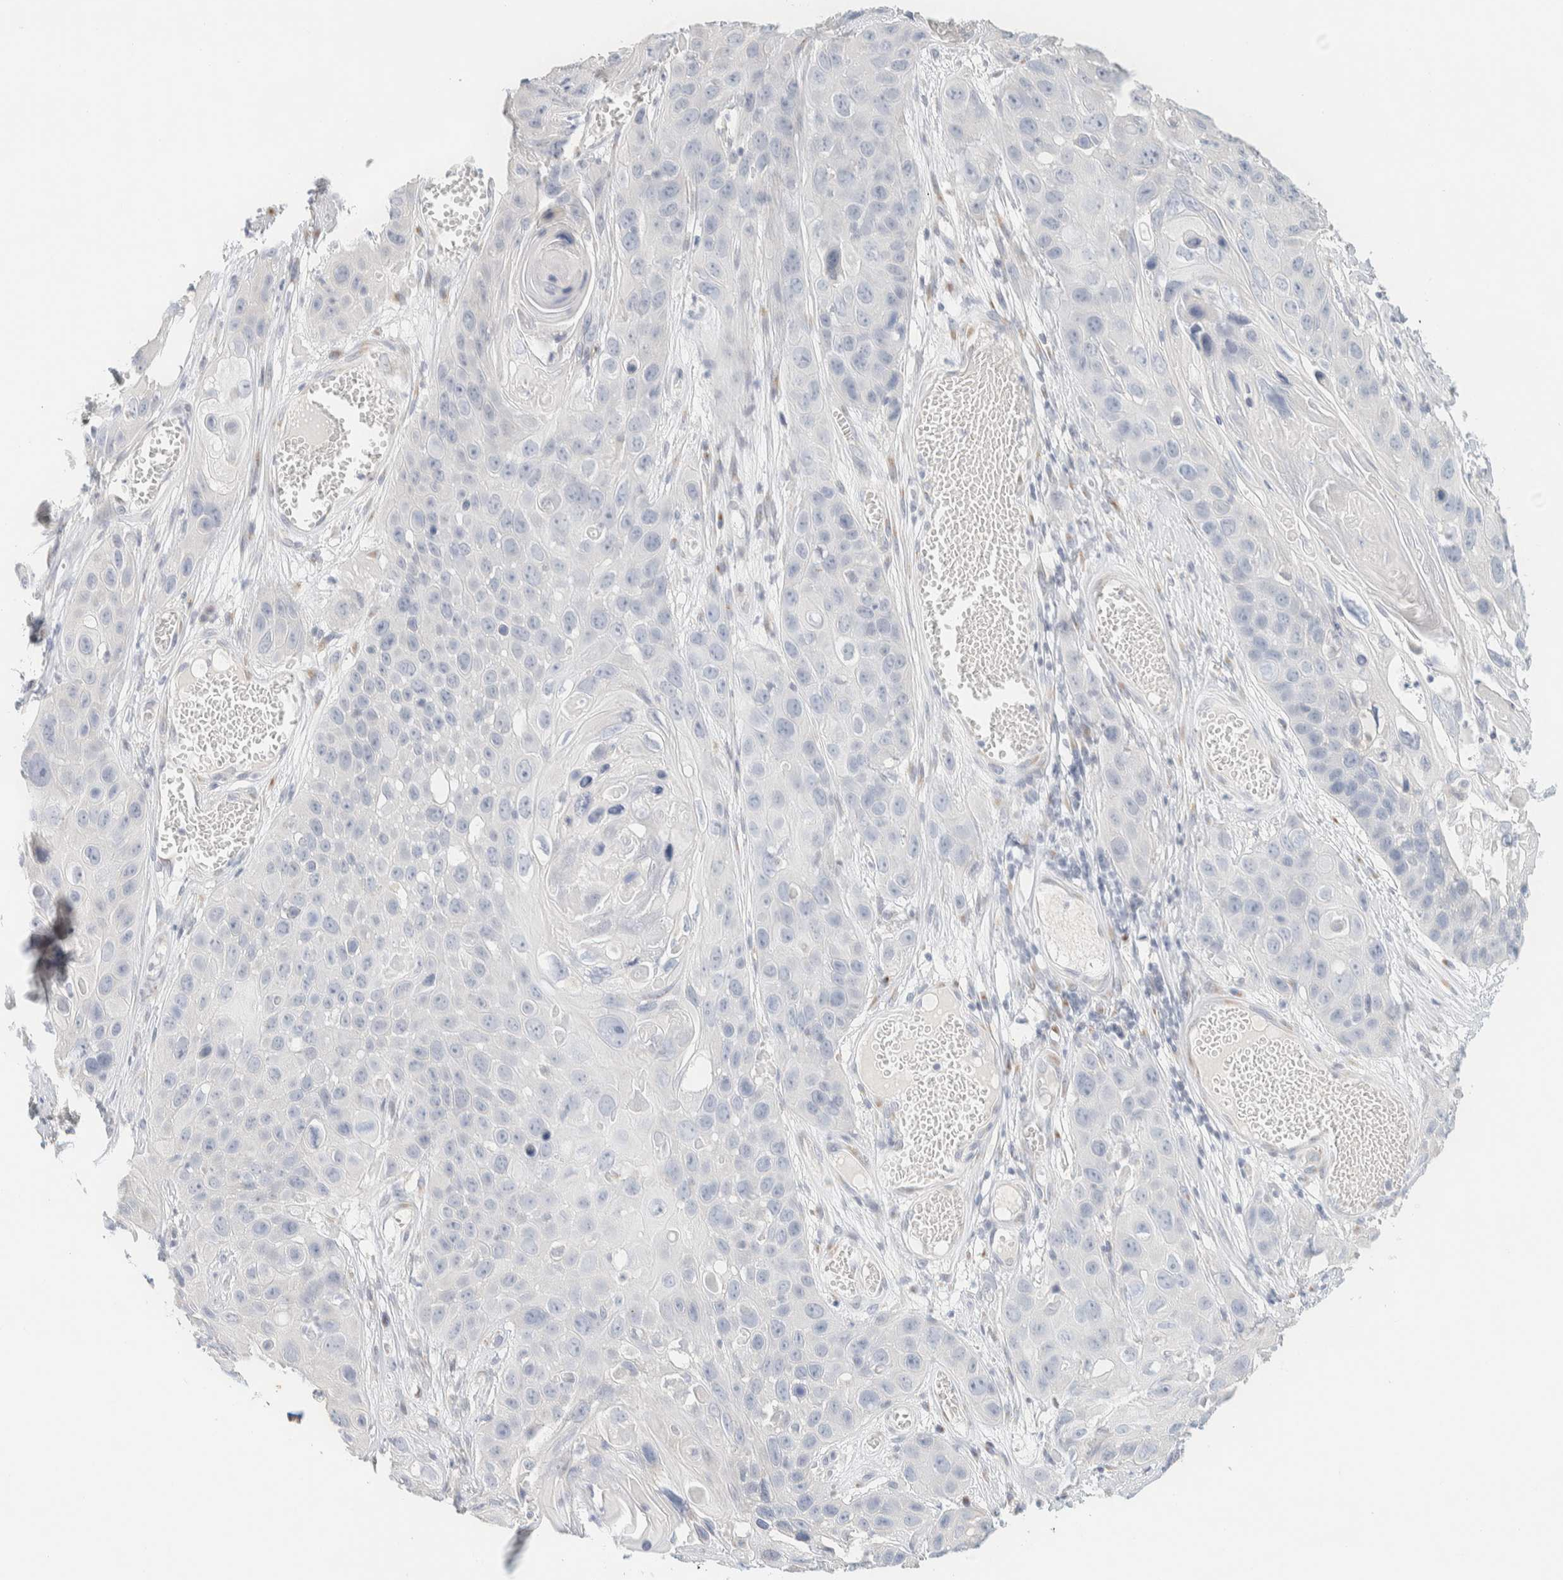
{"staining": {"intensity": "negative", "quantity": "none", "location": "none"}, "tissue": "skin cancer", "cell_type": "Tumor cells", "image_type": "cancer", "snomed": [{"axis": "morphology", "description": "Squamous cell carcinoma, NOS"}, {"axis": "topography", "description": "Skin"}], "caption": "A high-resolution micrograph shows immunohistochemistry (IHC) staining of skin cancer, which displays no significant staining in tumor cells.", "gene": "SPNS3", "patient": {"sex": "male", "age": 55}}